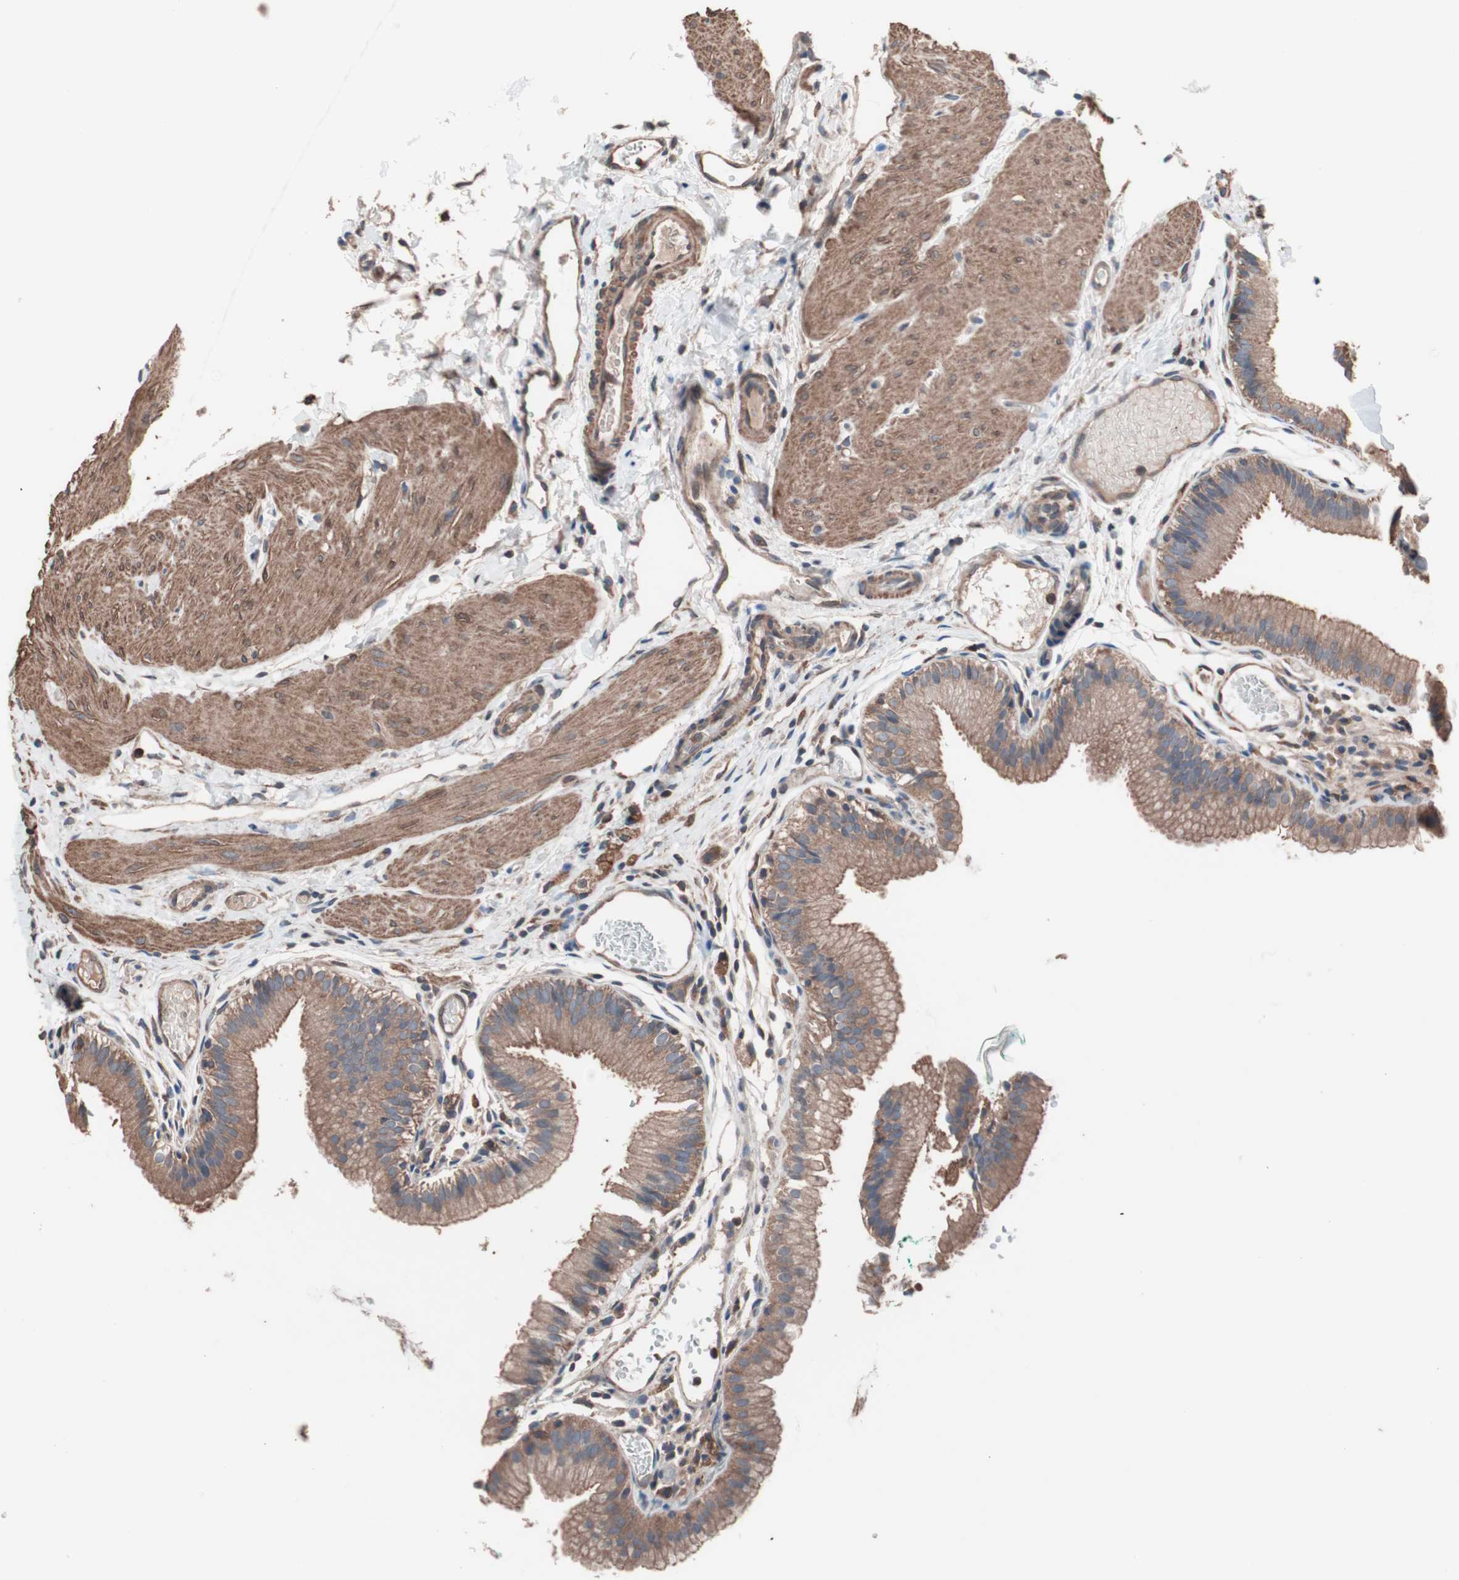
{"staining": {"intensity": "moderate", "quantity": ">75%", "location": "cytoplasmic/membranous"}, "tissue": "gallbladder", "cell_type": "Glandular cells", "image_type": "normal", "snomed": [{"axis": "morphology", "description": "Normal tissue, NOS"}, {"axis": "topography", "description": "Gallbladder"}], "caption": "Immunohistochemistry (DAB) staining of unremarkable gallbladder demonstrates moderate cytoplasmic/membranous protein staining in about >75% of glandular cells.", "gene": "ATG7", "patient": {"sex": "female", "age": 26}}